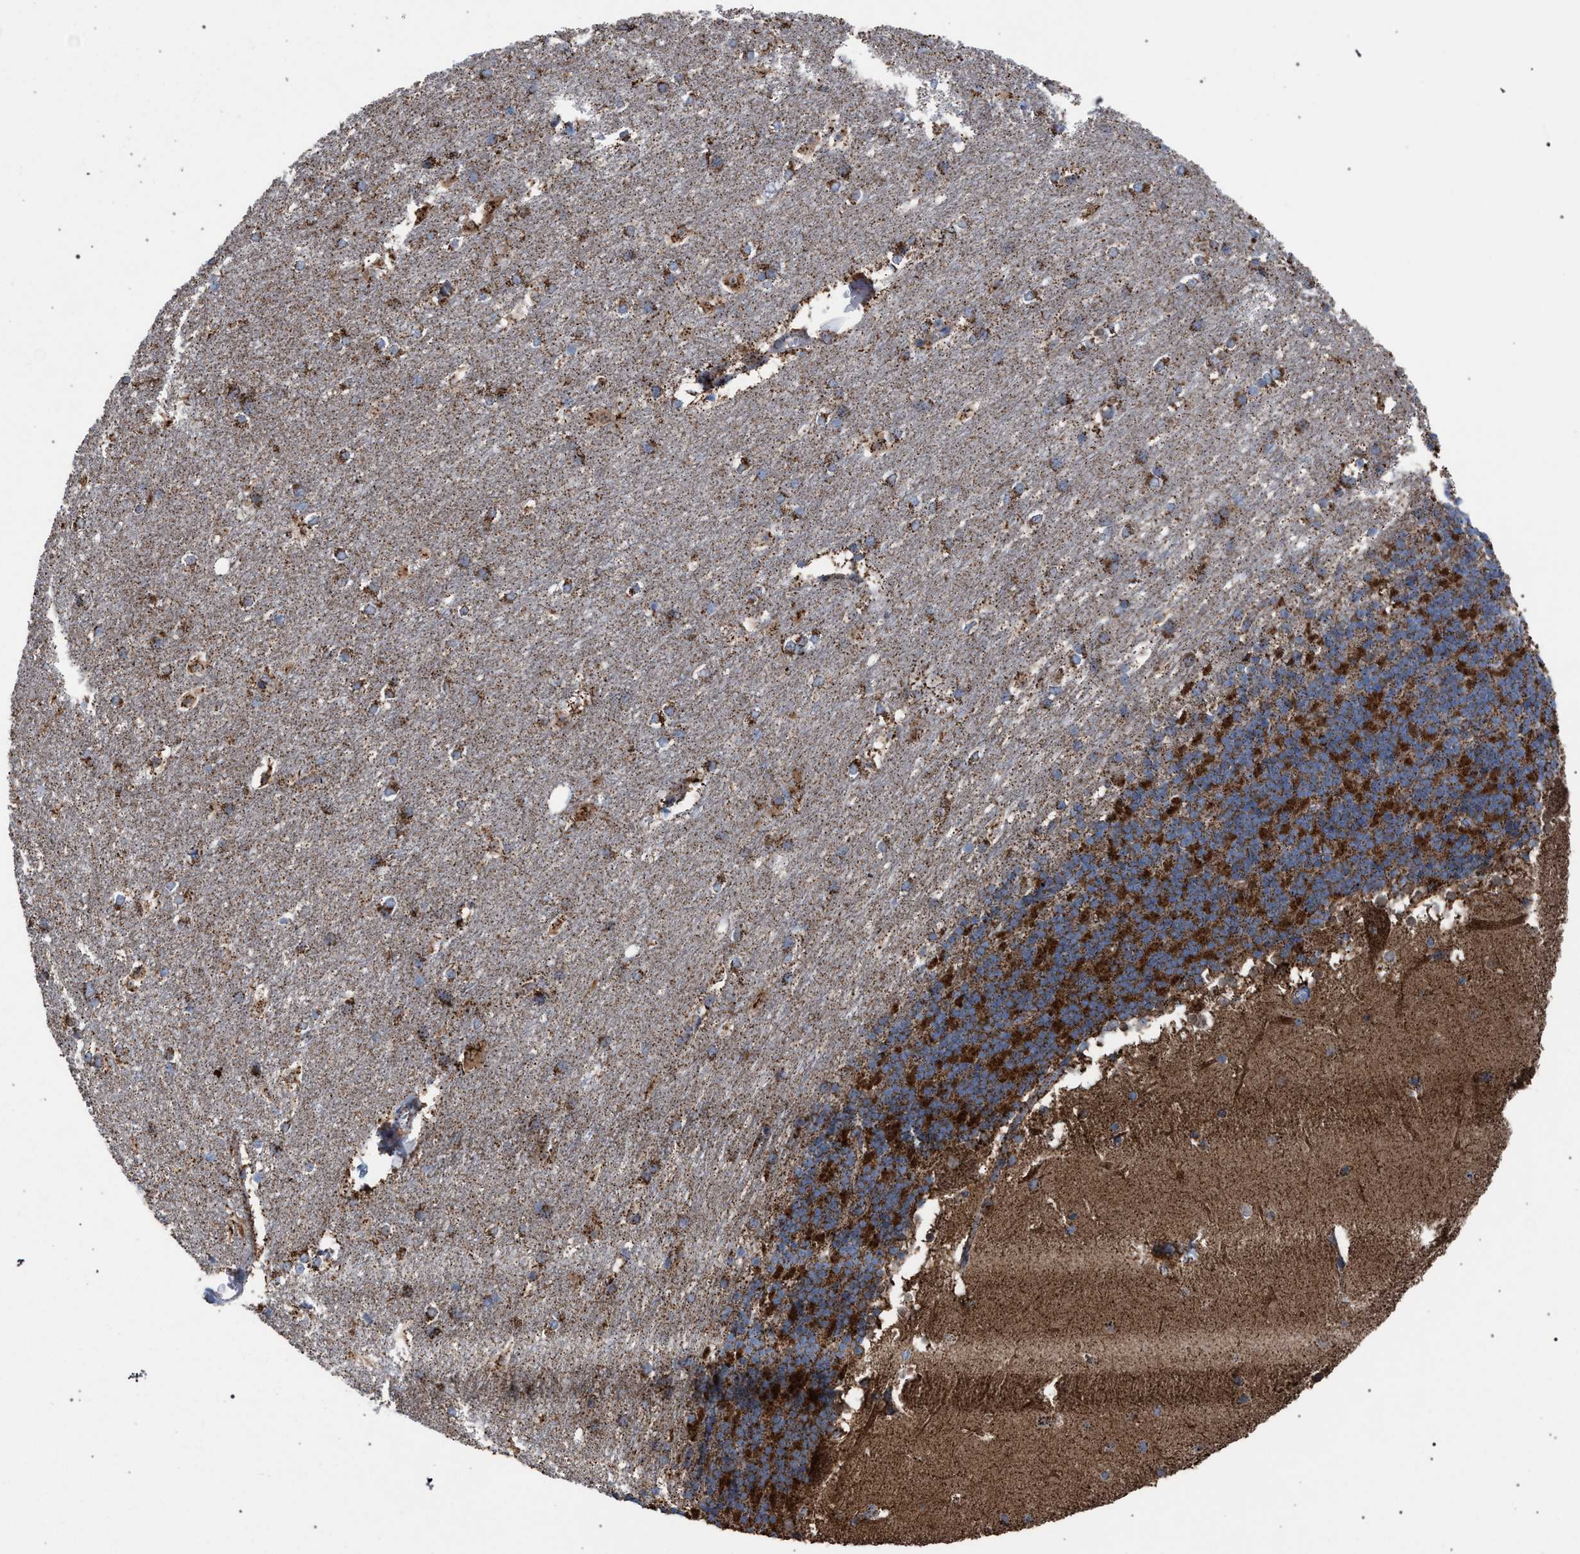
{"staining": {"intensity": "strong", "quantity": "25%-75%", "location": "cytoplasmic/membranous"}, "tissue": "cerebellum", "cell_type": "Cells in granular layer", "image_type": "normal", "snomed": [{"axis": "morphology", "description": "Normal tissue, NOS"}, {"axis": "topography", "description": "Cerebellum"}], "caption": "High-power microscopy captured an immunohistochemistry histopathology image of unremarkable cerebellum, revealing strong cytoplasmic/membranous staining in about 25%-75% of cells in granular layer. The staining was performed using DAB (3,3'-diaminobenzidine), with brown indicating positive protein expression. Nuclei are stained blue with hematoxylin.", "gene": "VPS13A", "patient": {"sex": "female", "age": 19}}